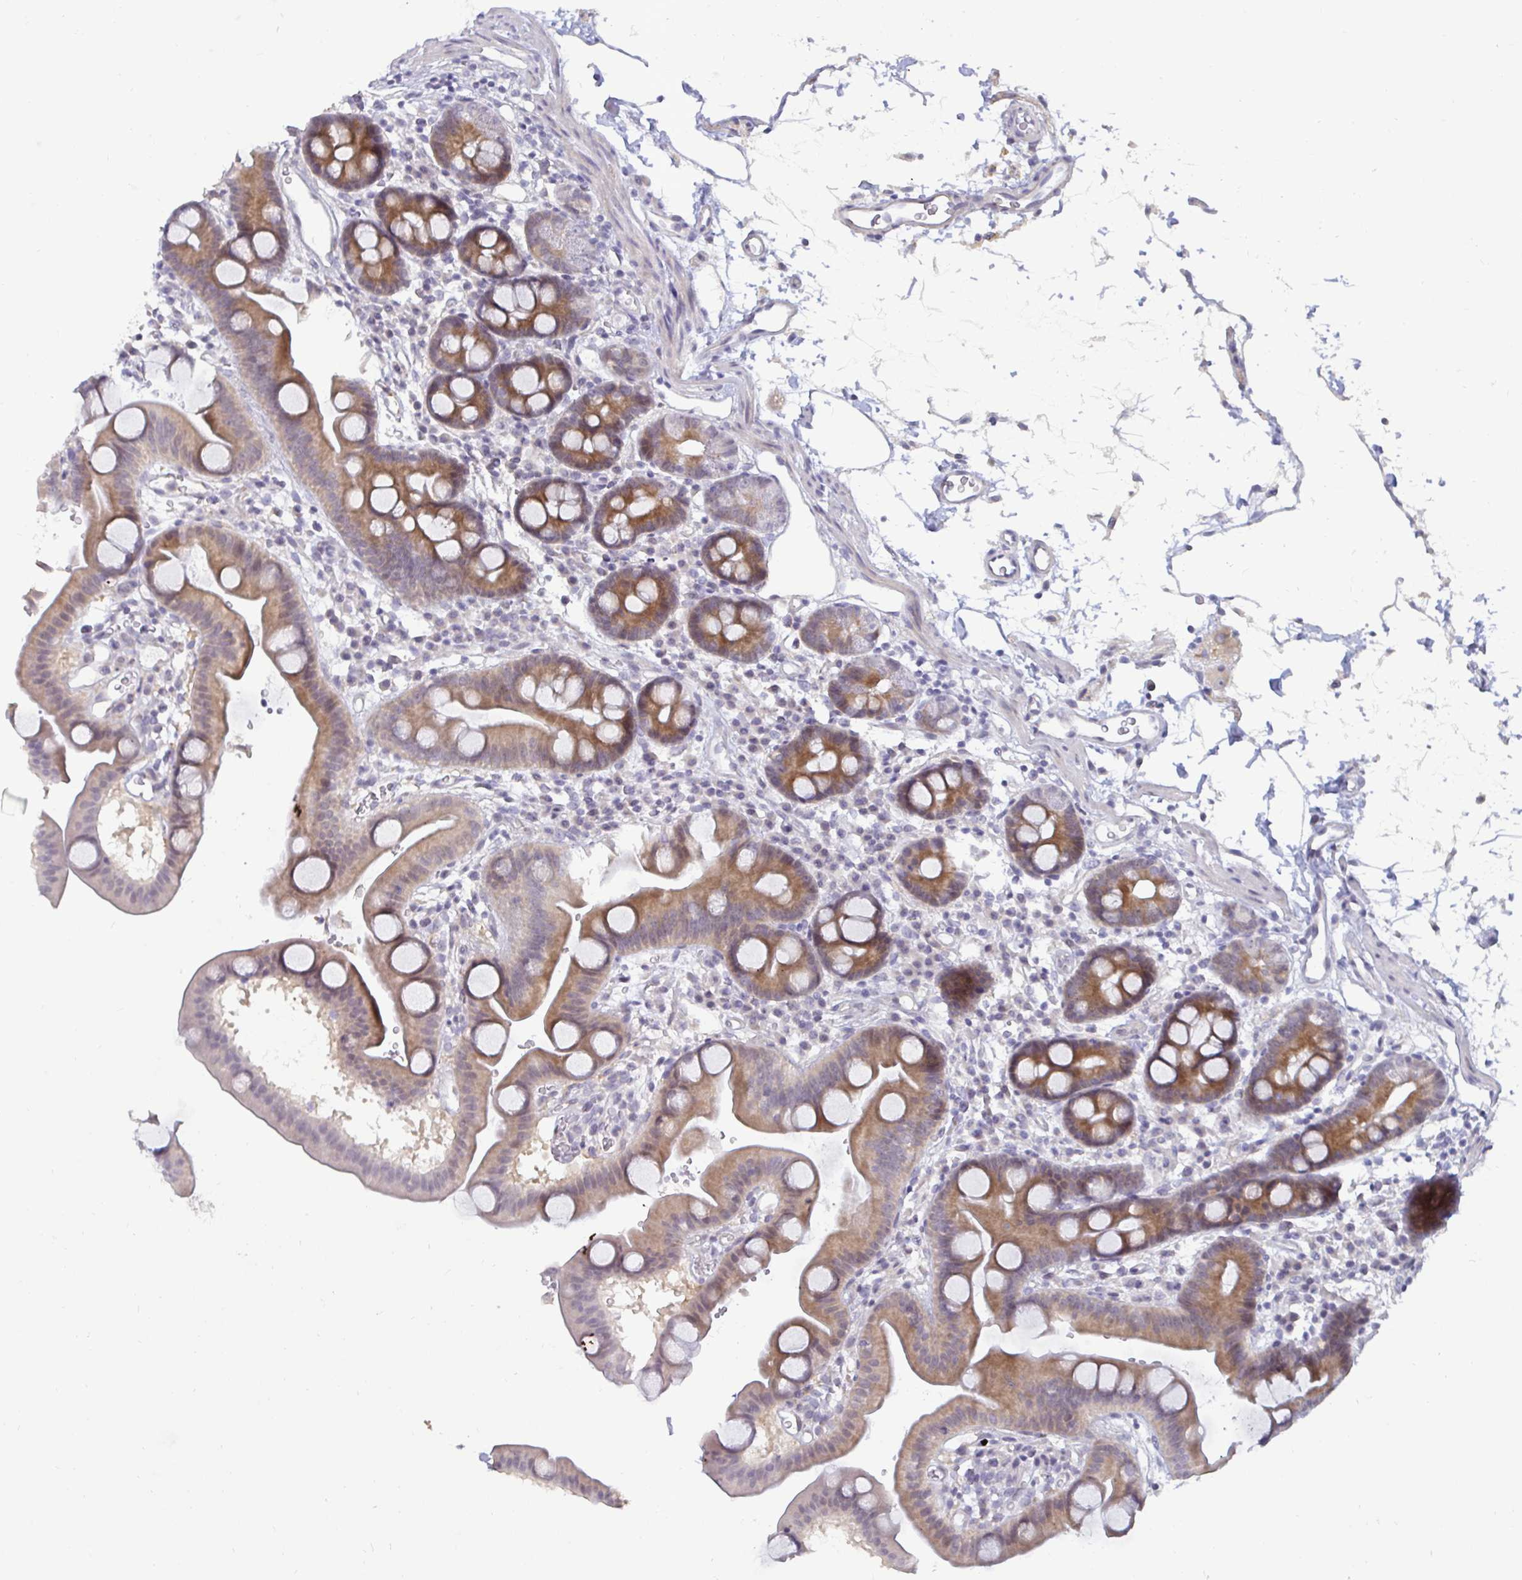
{"staining": {"intensity": "moderate", "quantity": "25%-75%", "location": "cytoplasmic/membranous"}, "tissue": "duodenum", "cell_type": "Glandular cells", "image_type": "normal", "snomed": [{"axis": "morphology", "description": "Normal tissue, NOS"}, {"axis": "topography", "description": "Duodenum"}], "caption": "Immunohistochemical staining of unremarkable duodenum displays moderate cytoplasmic/membranous protein positivity in approximately 25%-75% of glandular cells. (brown staining indicates protein expression, while blue staining denotes nuclei).", "gene": "GSTM1", "patient": {"sex": "male", "age": 59}}